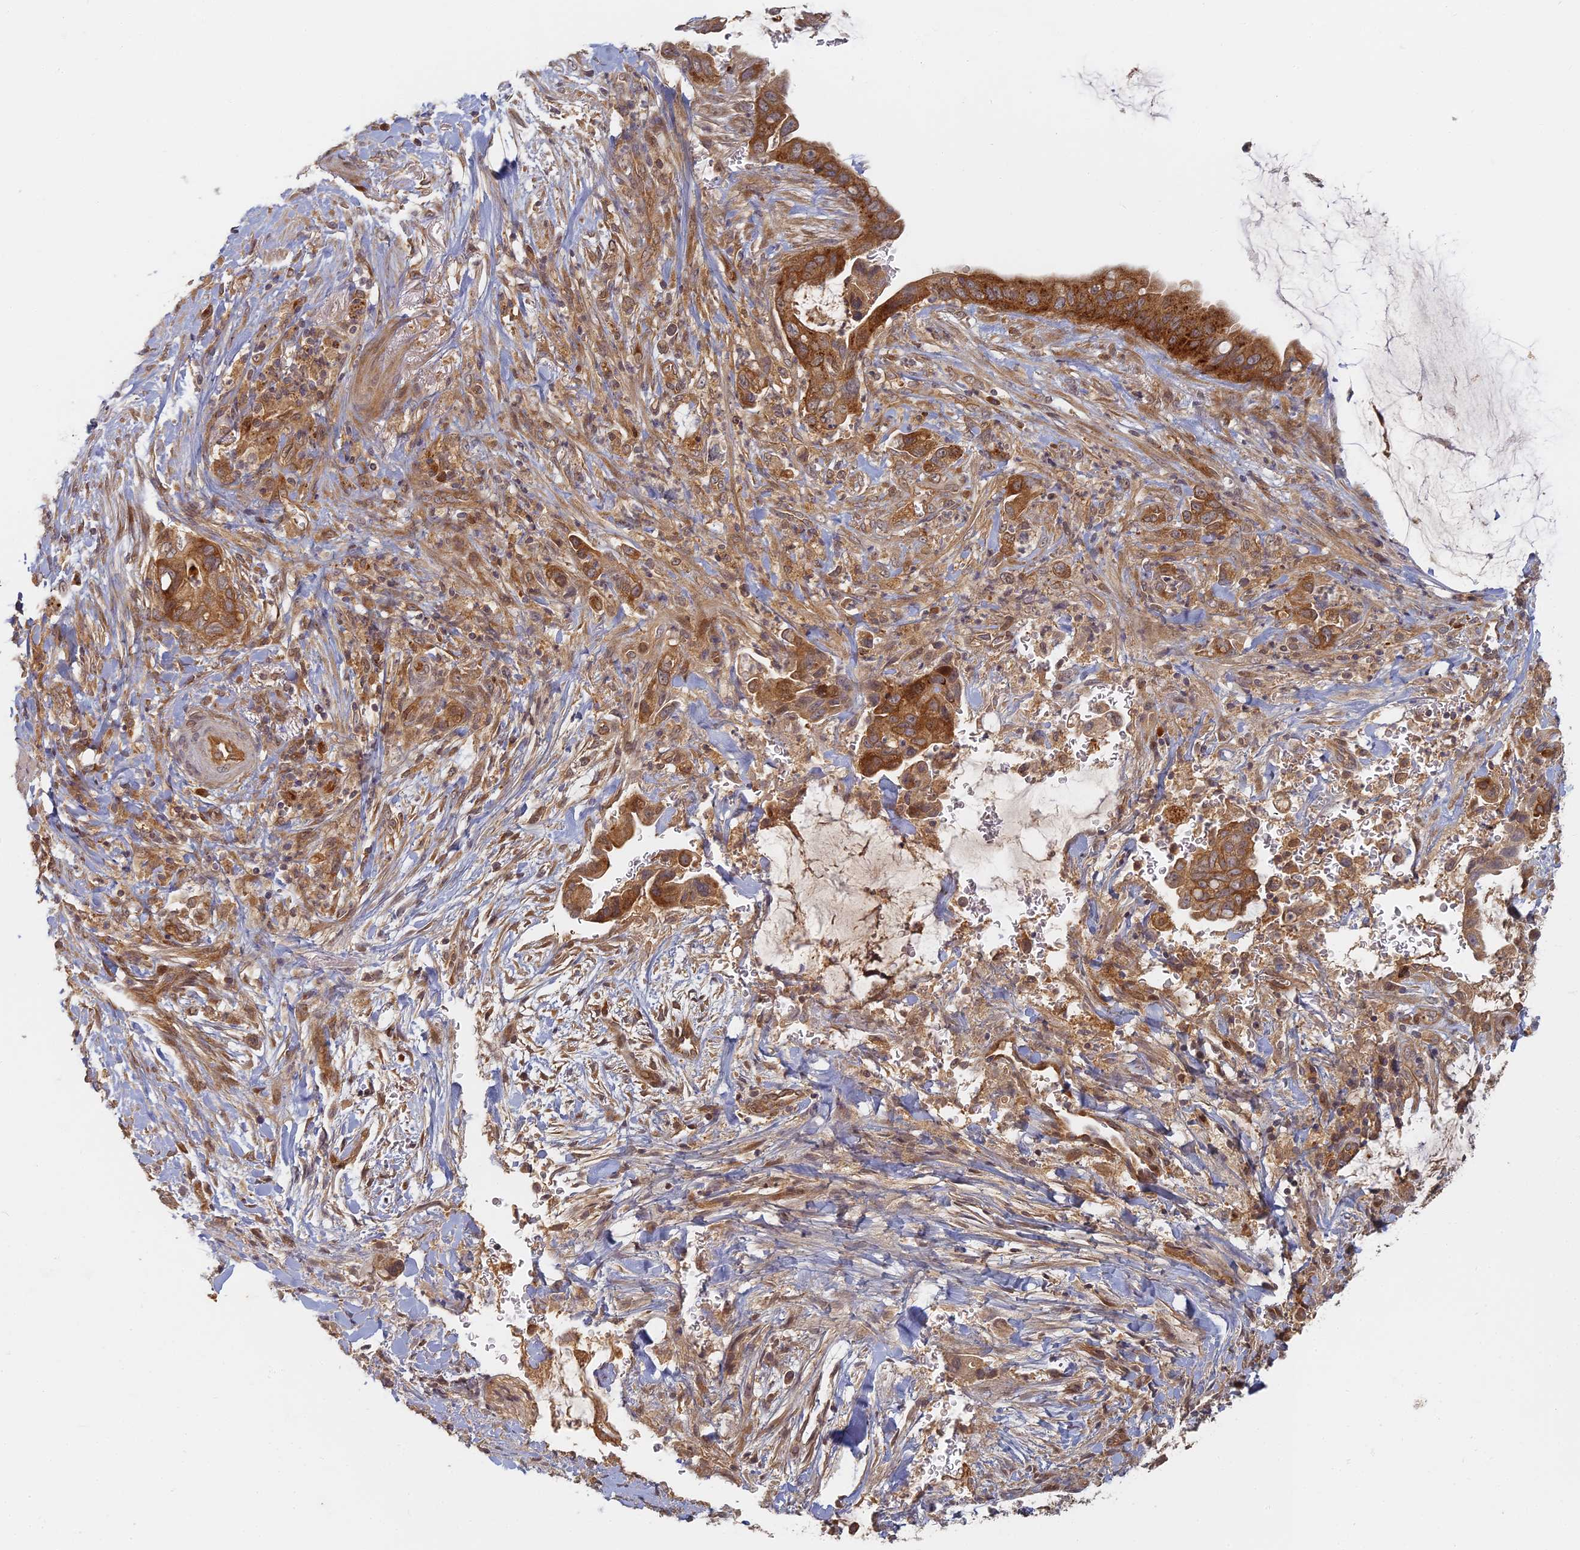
{"staining": {"intensity": "strong", "quantity": ">75%", "location": "cytoplasmic/membranous"}, "tissue": "pancreatic cancer", "cell_type": "Tumor cells", "image_type": "cancer", "snomed": [{"axis": "morphology", "description": "Adenocarcinoma, NOS"}, {"axis": "topography", "description": "Pancreas"}], "caption": "Pancreatic cancer stained with DAB (3,3'-diaminobenzidine) immunohistochemistry shows high levels of strong cytoplasmic/membranous staining in about >75% of tumor cells.", "gene": "INO80D", "patient": {"sex": "male", "age": 75}}